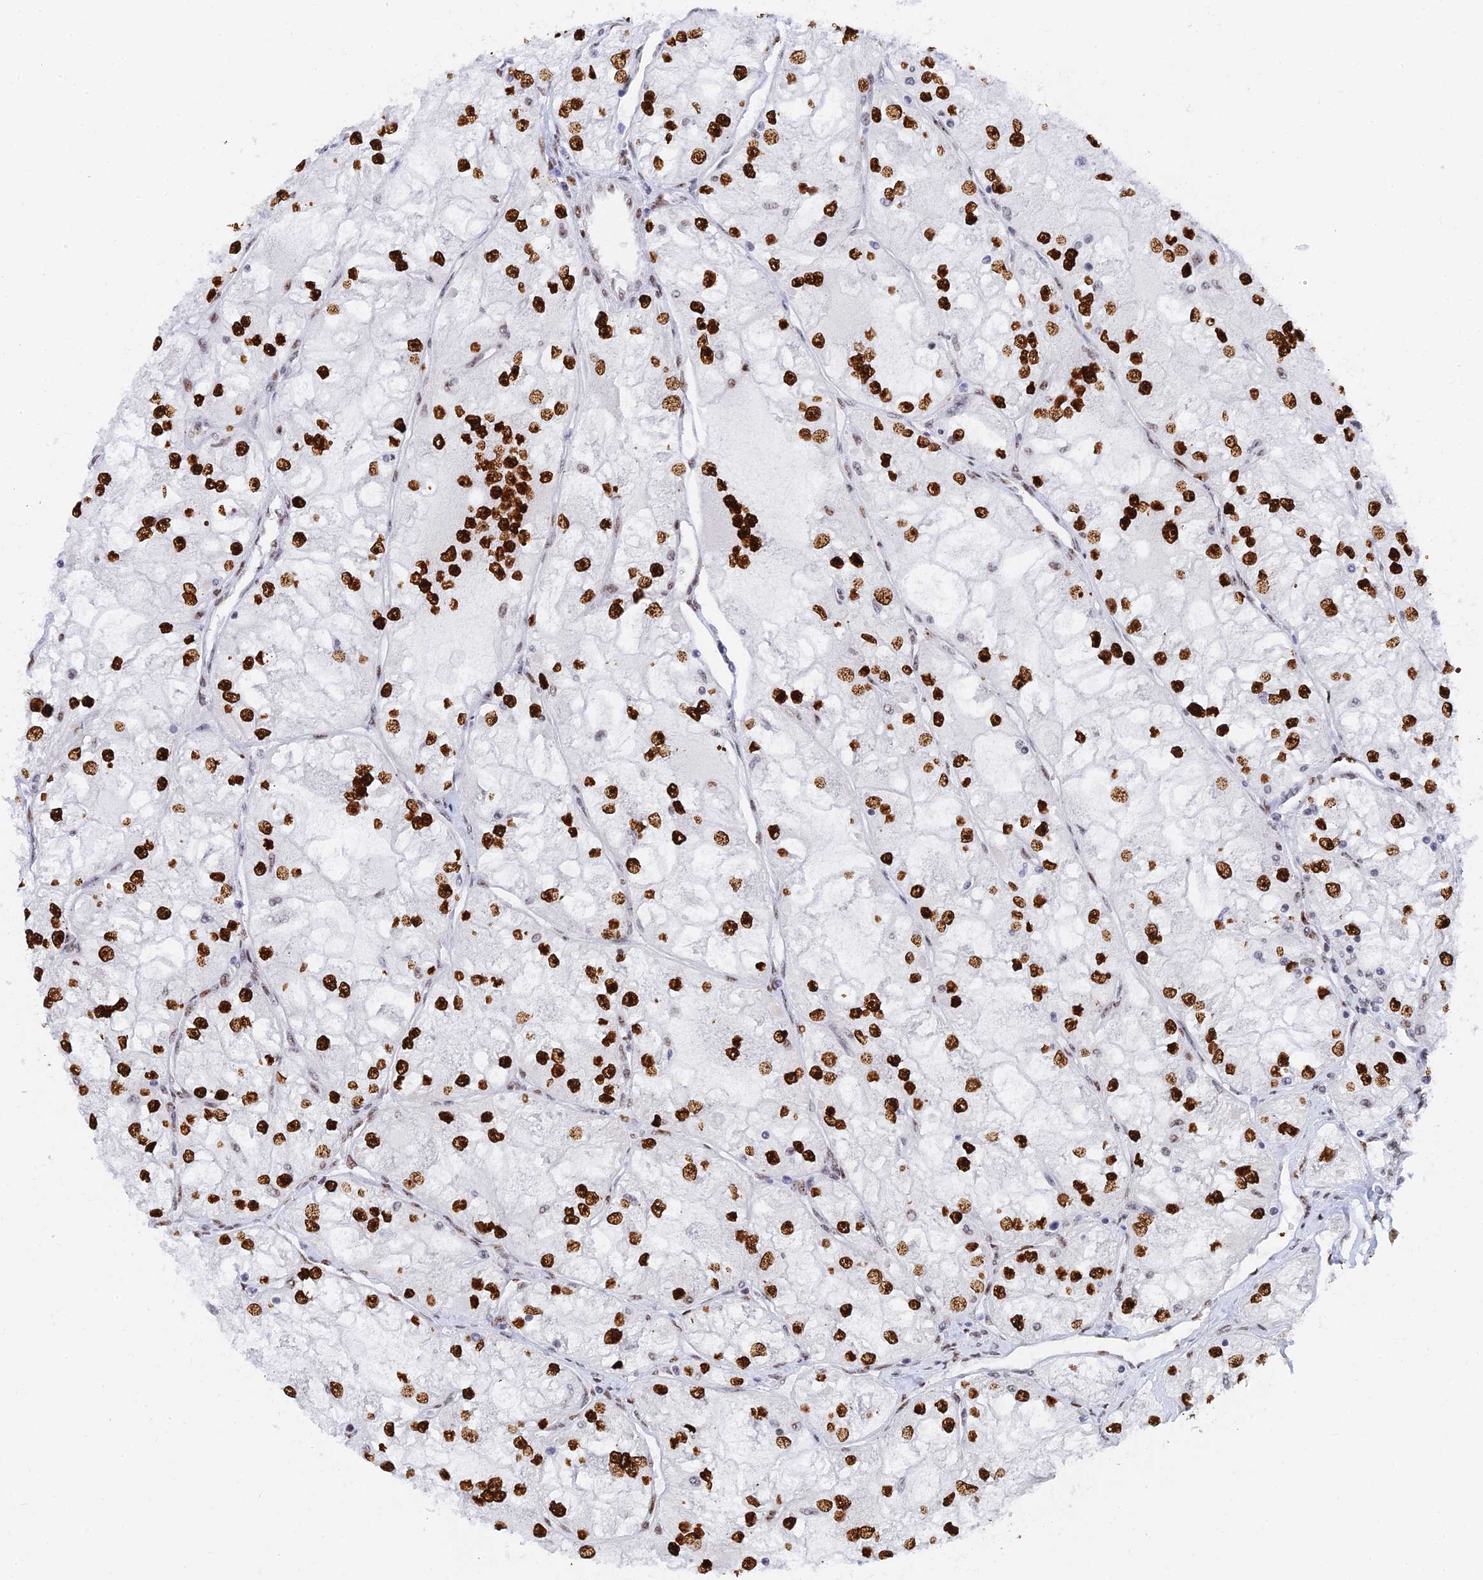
{"staining": {"intensity": "strong", "quantity": ">75%", "location": "nuclear"}, "tissue": "renal cancer", "cell_type": "Tumor cells", "image_type": "cancer", "snomed": [{"axis": "morphology", "description": "Adenocarcinoma, NOS"}, {"axis": "topography", "description": "Kidney"}], "caption": "Tumor cells display strong nuclear staining in approximately >75% of cells in renal cancer (adenocarcinoma).", "gene": "RSL1D1", "patient": {"sex": "female", "age": 72}}